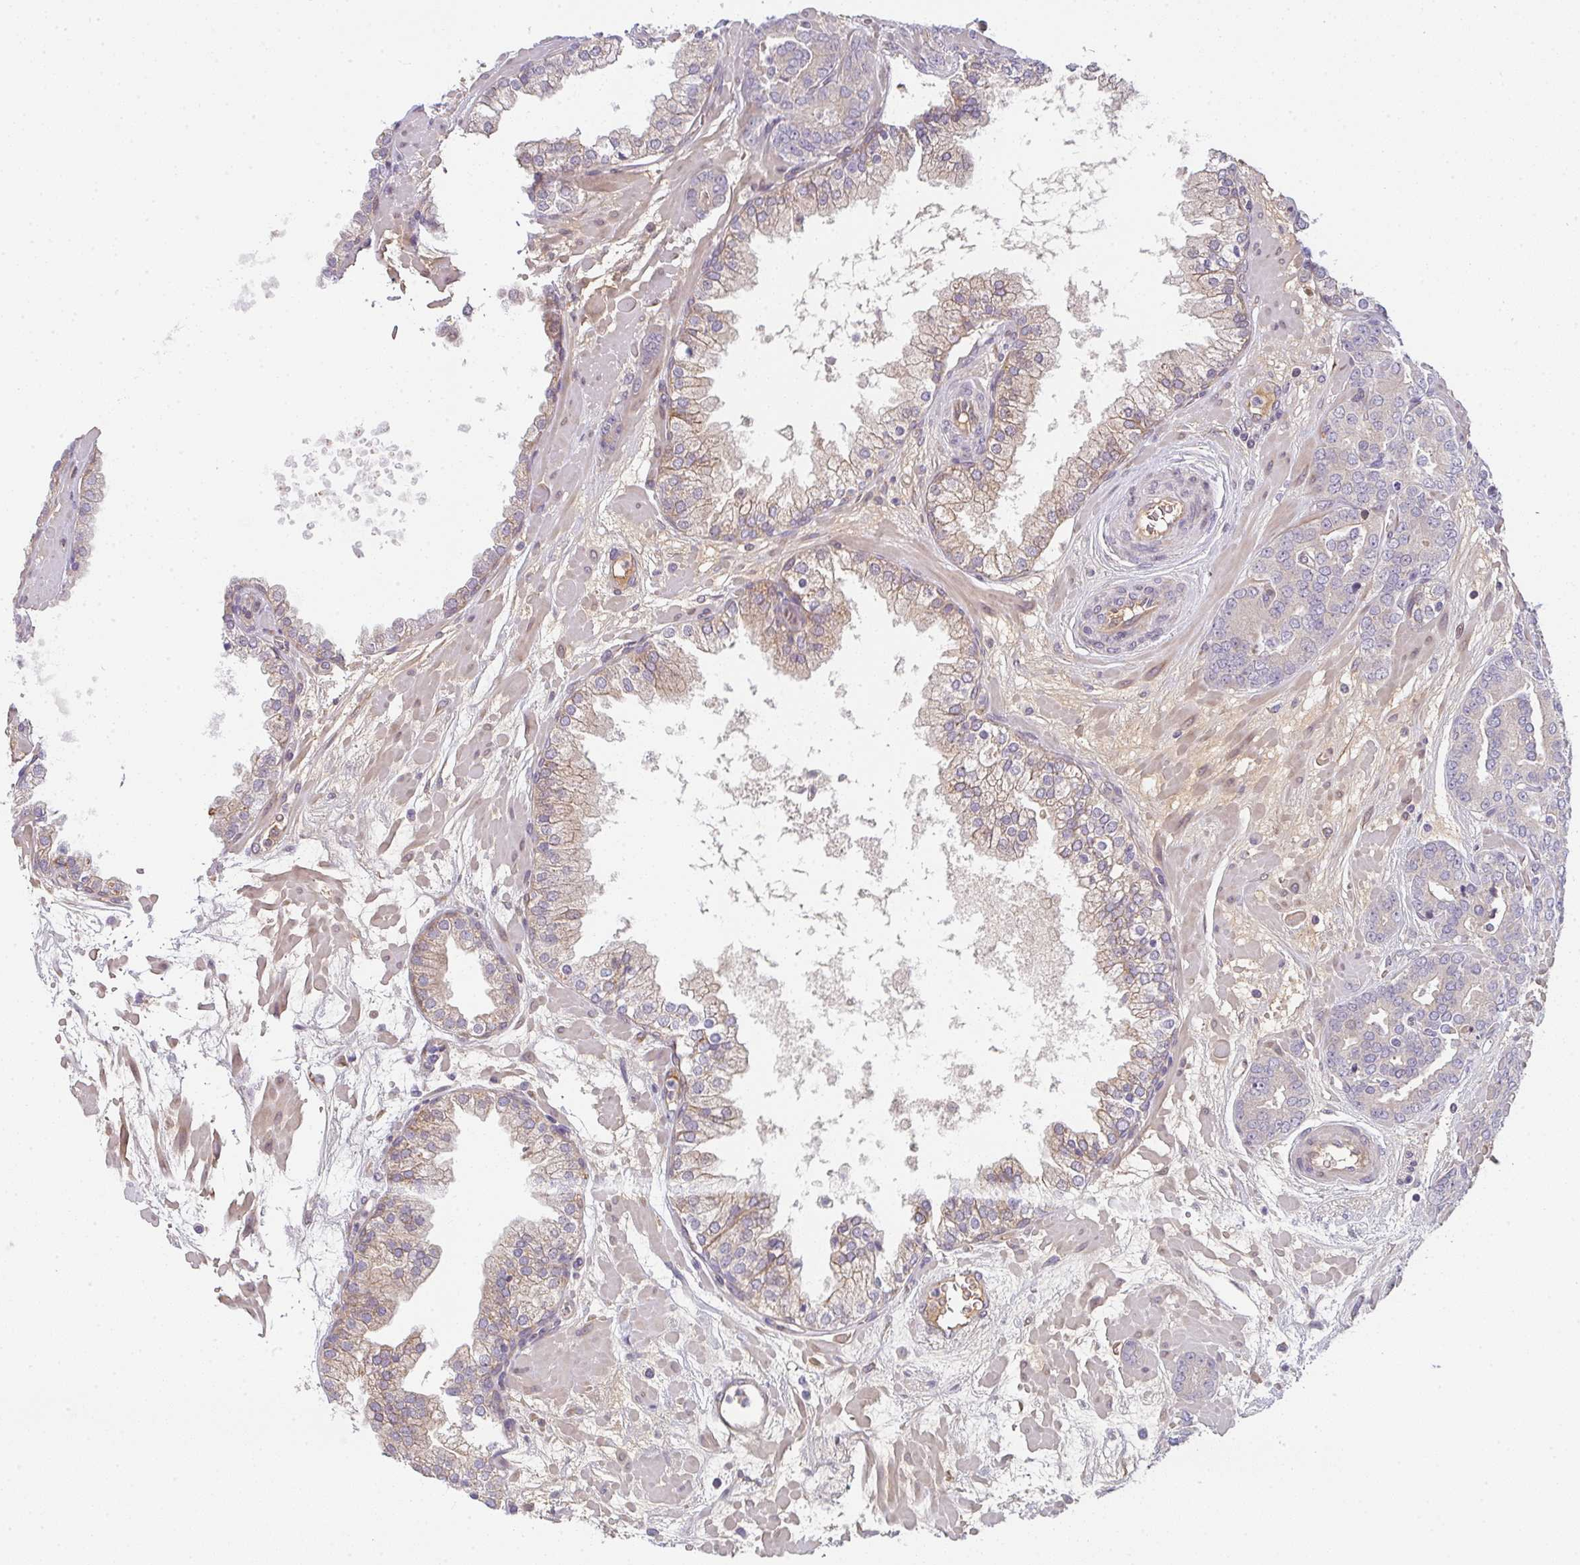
{"staining": {"intensity": "weak", "quantity": "25%-75%", "location": "cytoplasmic/membranous"}, "tissue": "prostate cancer", "cell_type": "Tumor cells", "image_type": "cancer", "snomed": [{"axis": "morphology", "description": "Adenocarcinoma, High grade"}, {"axis": "topography", "description": "Prostate"}], "caption": "IHC photomicrograph of prostate cancer (adenocarcinoma (high-grade)) stained for a protein (brown), which exhibits low levels of weak cytoplasmic/membranous positivity in approximately 25%-75% of tumor cells.", "gene": "TNFRSF10A", "patient": {"sex": "male", "age": 66}}